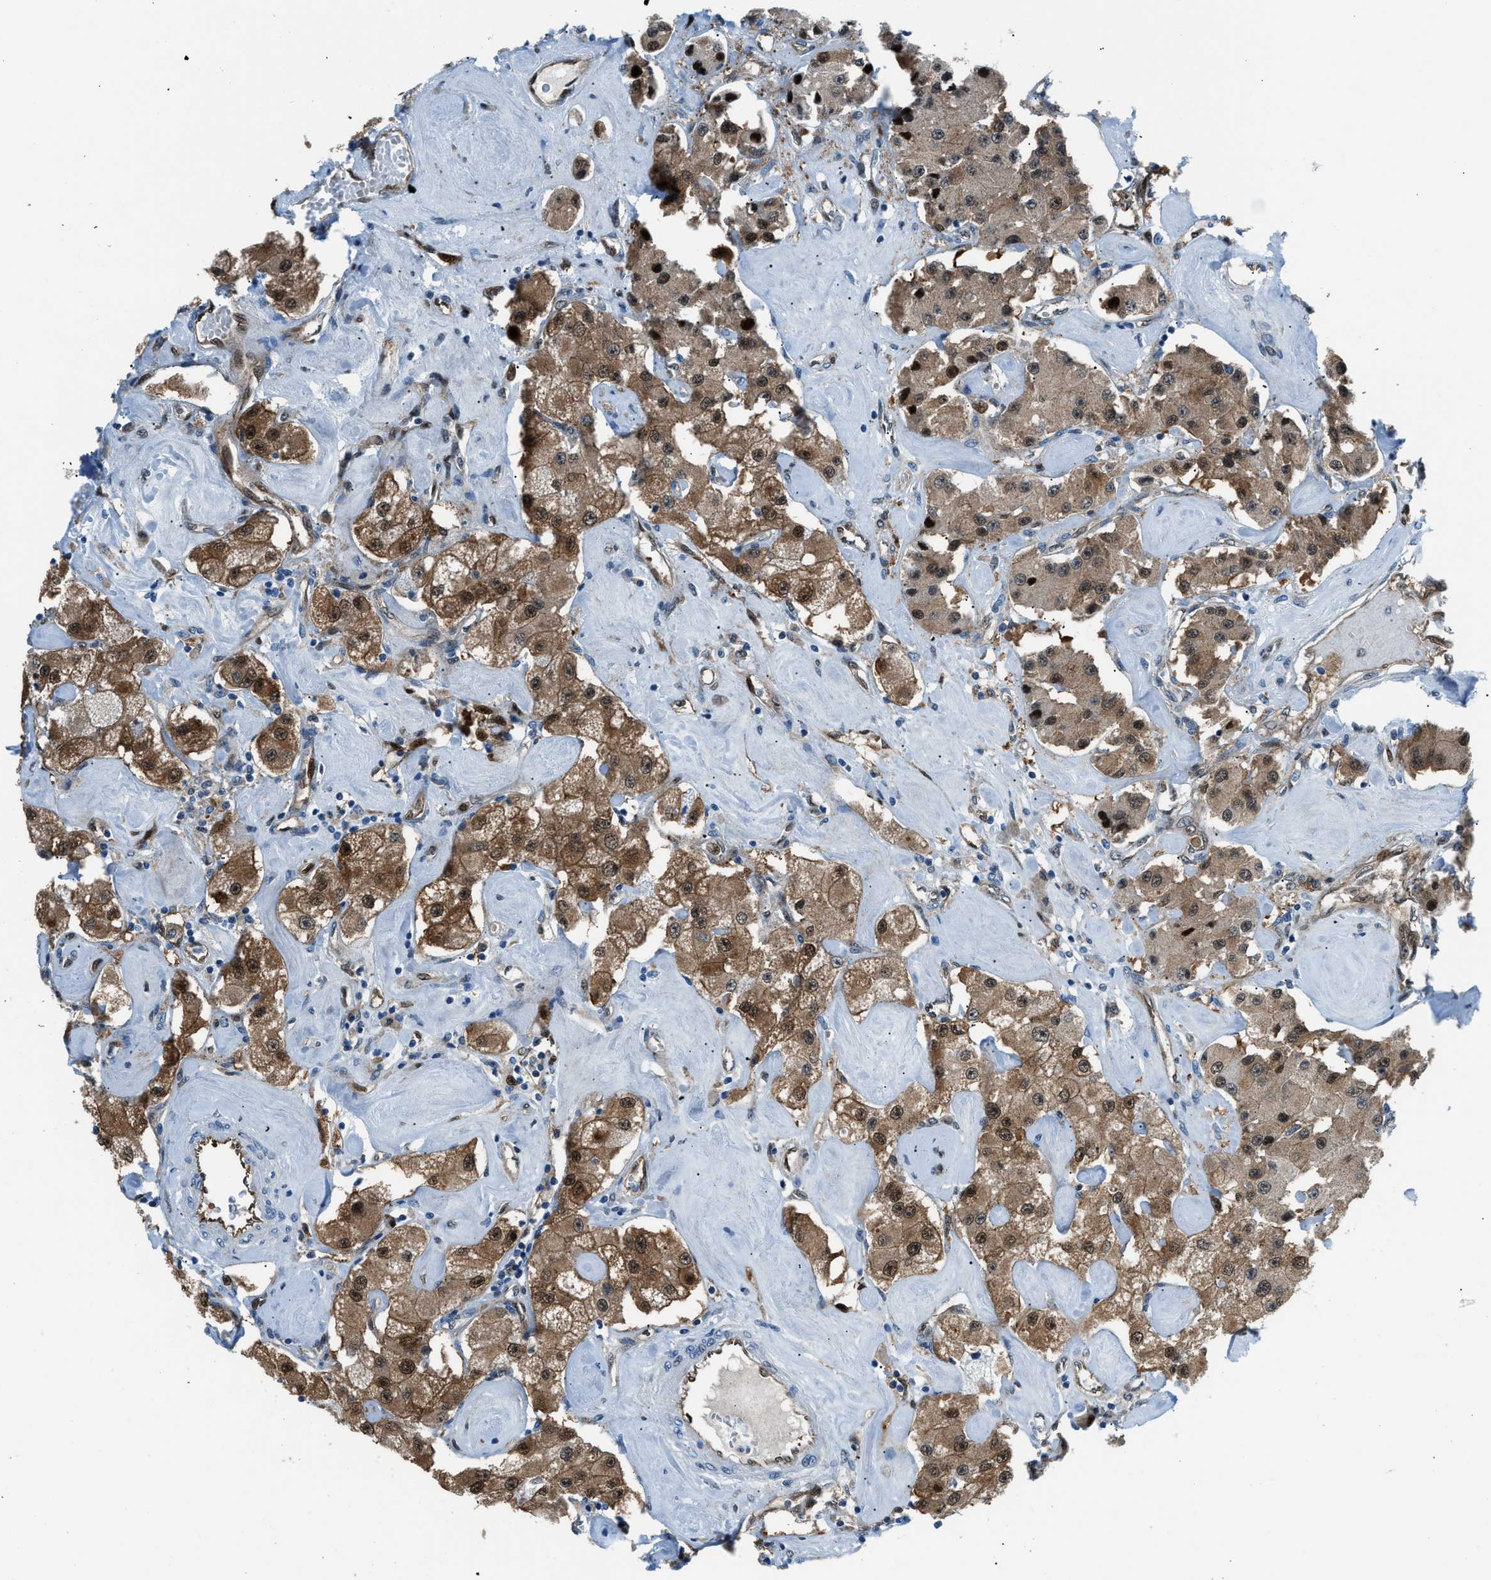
{"staining": {"intensity": "moderate", "quantity": ">75%", "location": "cytoplasmic/membranous,nuclear"}, "tissue": "carcinoid", "cell_type": "Tumor cells", "image_type": "cancer", "snomed": [{"axis": "morphology", "description": "Carcinoid, malignant, NOS"}, {"axis": "topography", "description": "Pancreas"}], "caption": "Carcinoid stained with IHC shows moderate cytoplasmic/membranous and nuclear positivity in approximately >75% of tumor cells. (Brightfield microscopy of DAB IHC at high magnification).", "gene": "YWHAE", "patient": {"sex": "male", "age": 41}}